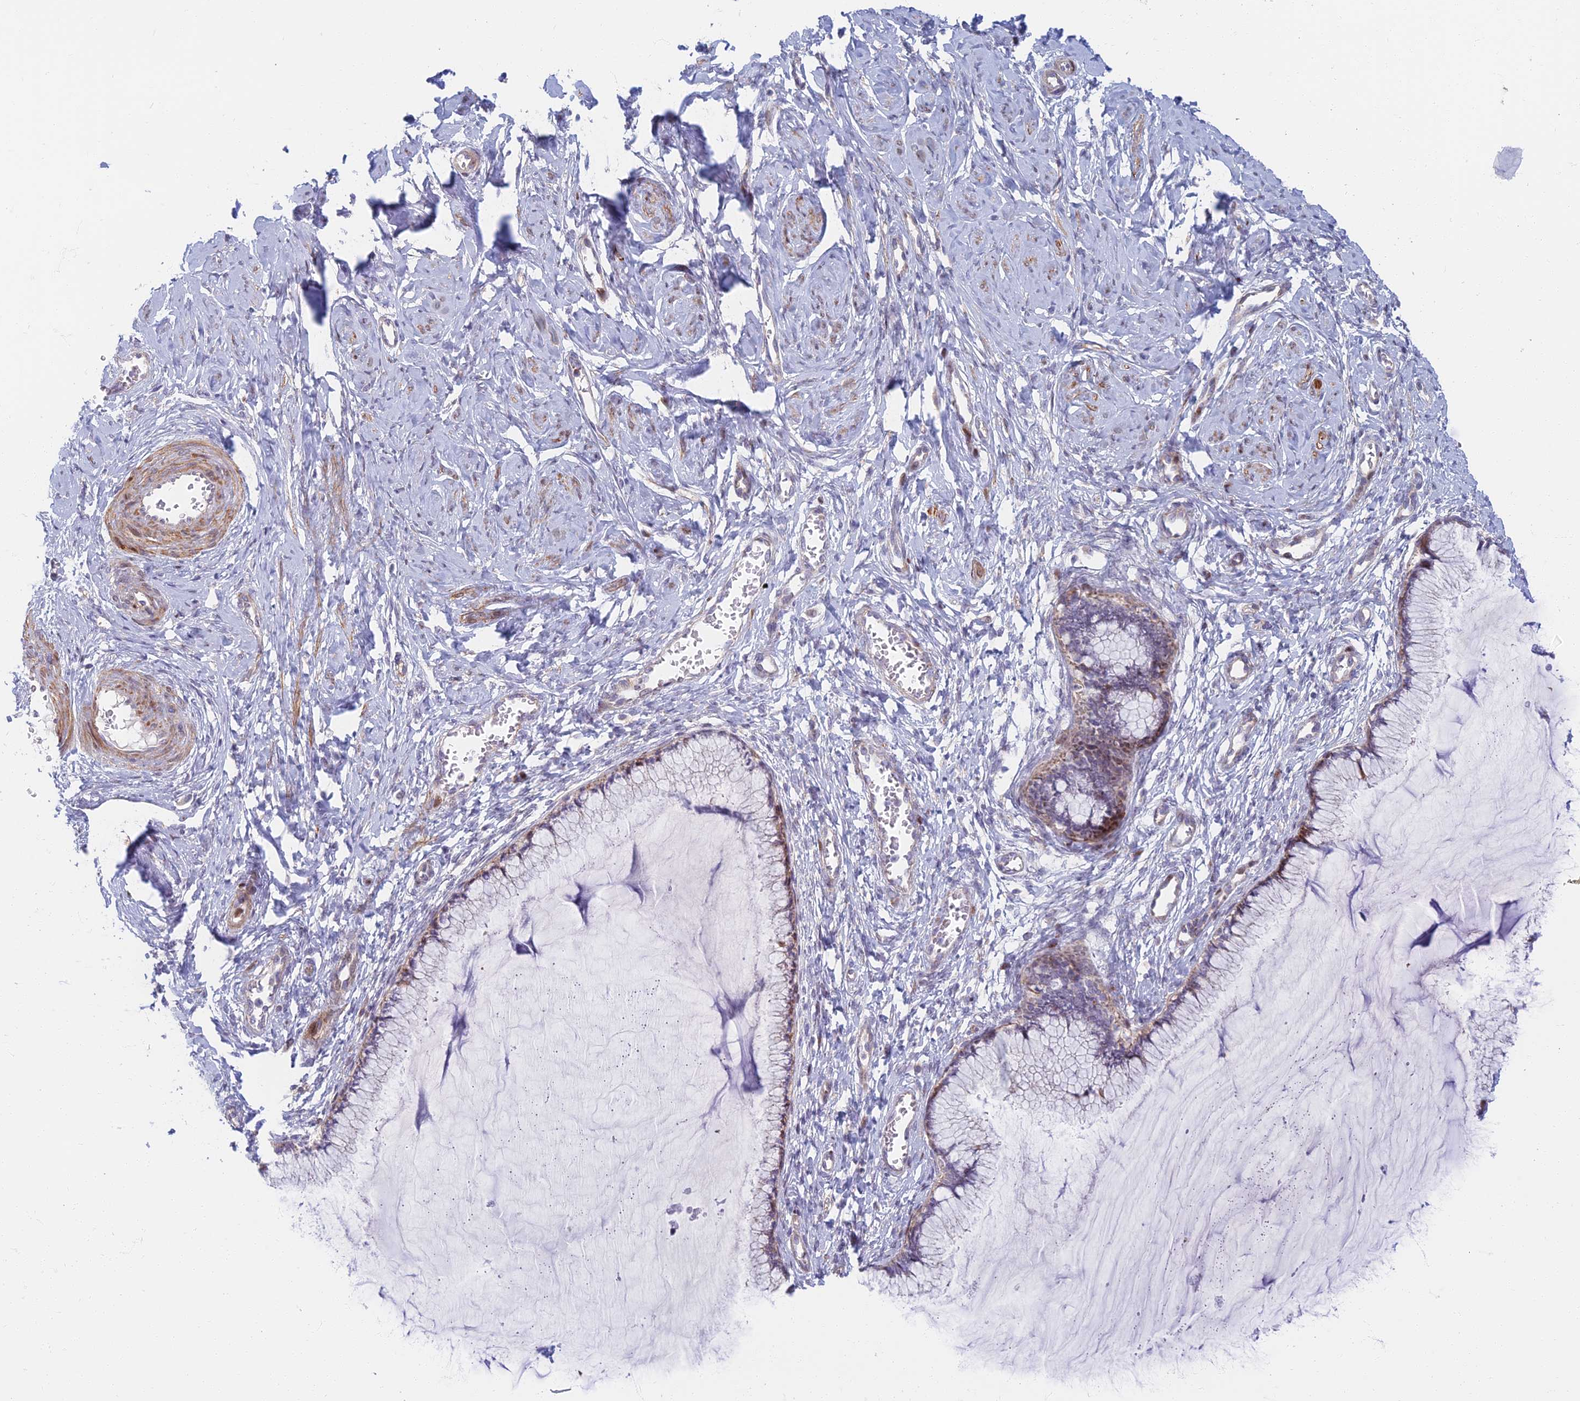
{"staining": {"intensity": "weak", "quantity": "25%-75%", "location": "cytoplasmic/membranous"}, "tissue": "cervix", "cell_type": "Glandular cells", "image_type": "normal", "snomed": [{"axis": "morphology", "description": "Normal tissue, NOS"}, {"axis": "morphology", "description": "Adenocarcinoma, NOS"}, {"axis": "topography", "description": "Cervix"}], "caption": "A low amount of weak cytoplasmic/membranous staining is identified in approximately 25%-75% of glandular cells in normal cervix.", "gene": "C15orf40", "patient": {"sex": "female", "age": 29}}